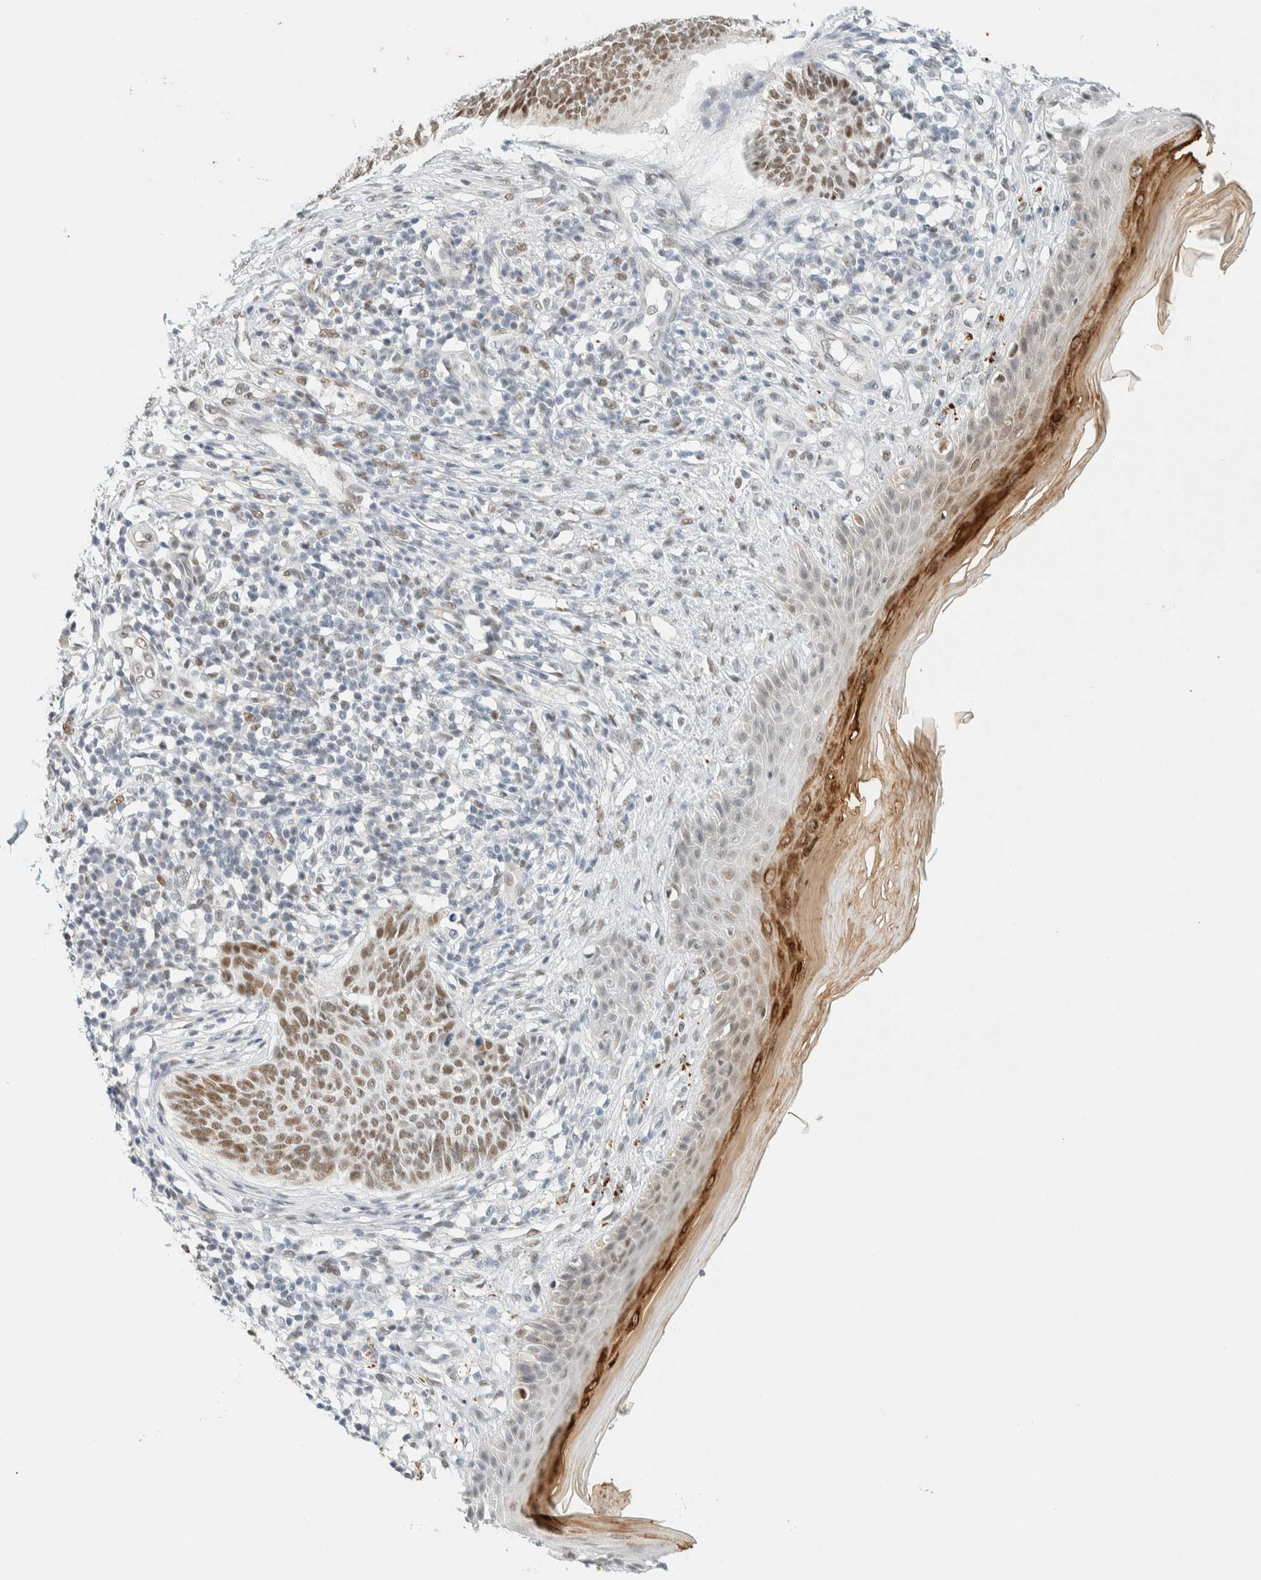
{"staining": {"intensity": "moderate", "quantity": ">75%", "location": "nuclear"}, "tissue": "skin cancer", "cell_type": "Tumor cells", "image_type": "cancer", "snomed": [{"axis": "morphology", "description": "Normal tissue, NOS"}, {"axis": "morphology", "description": "Basal cell carcinoma"}, {"axis": "topography", "description": "Skin"}], "caption": "Moderate nuclear protein positivity is identified in approximately >75% of tumor cells in skin cancer (basal cell carcinoma).", "gene": "ZNF683", "patient": {"sex": "male", "age": 50}}